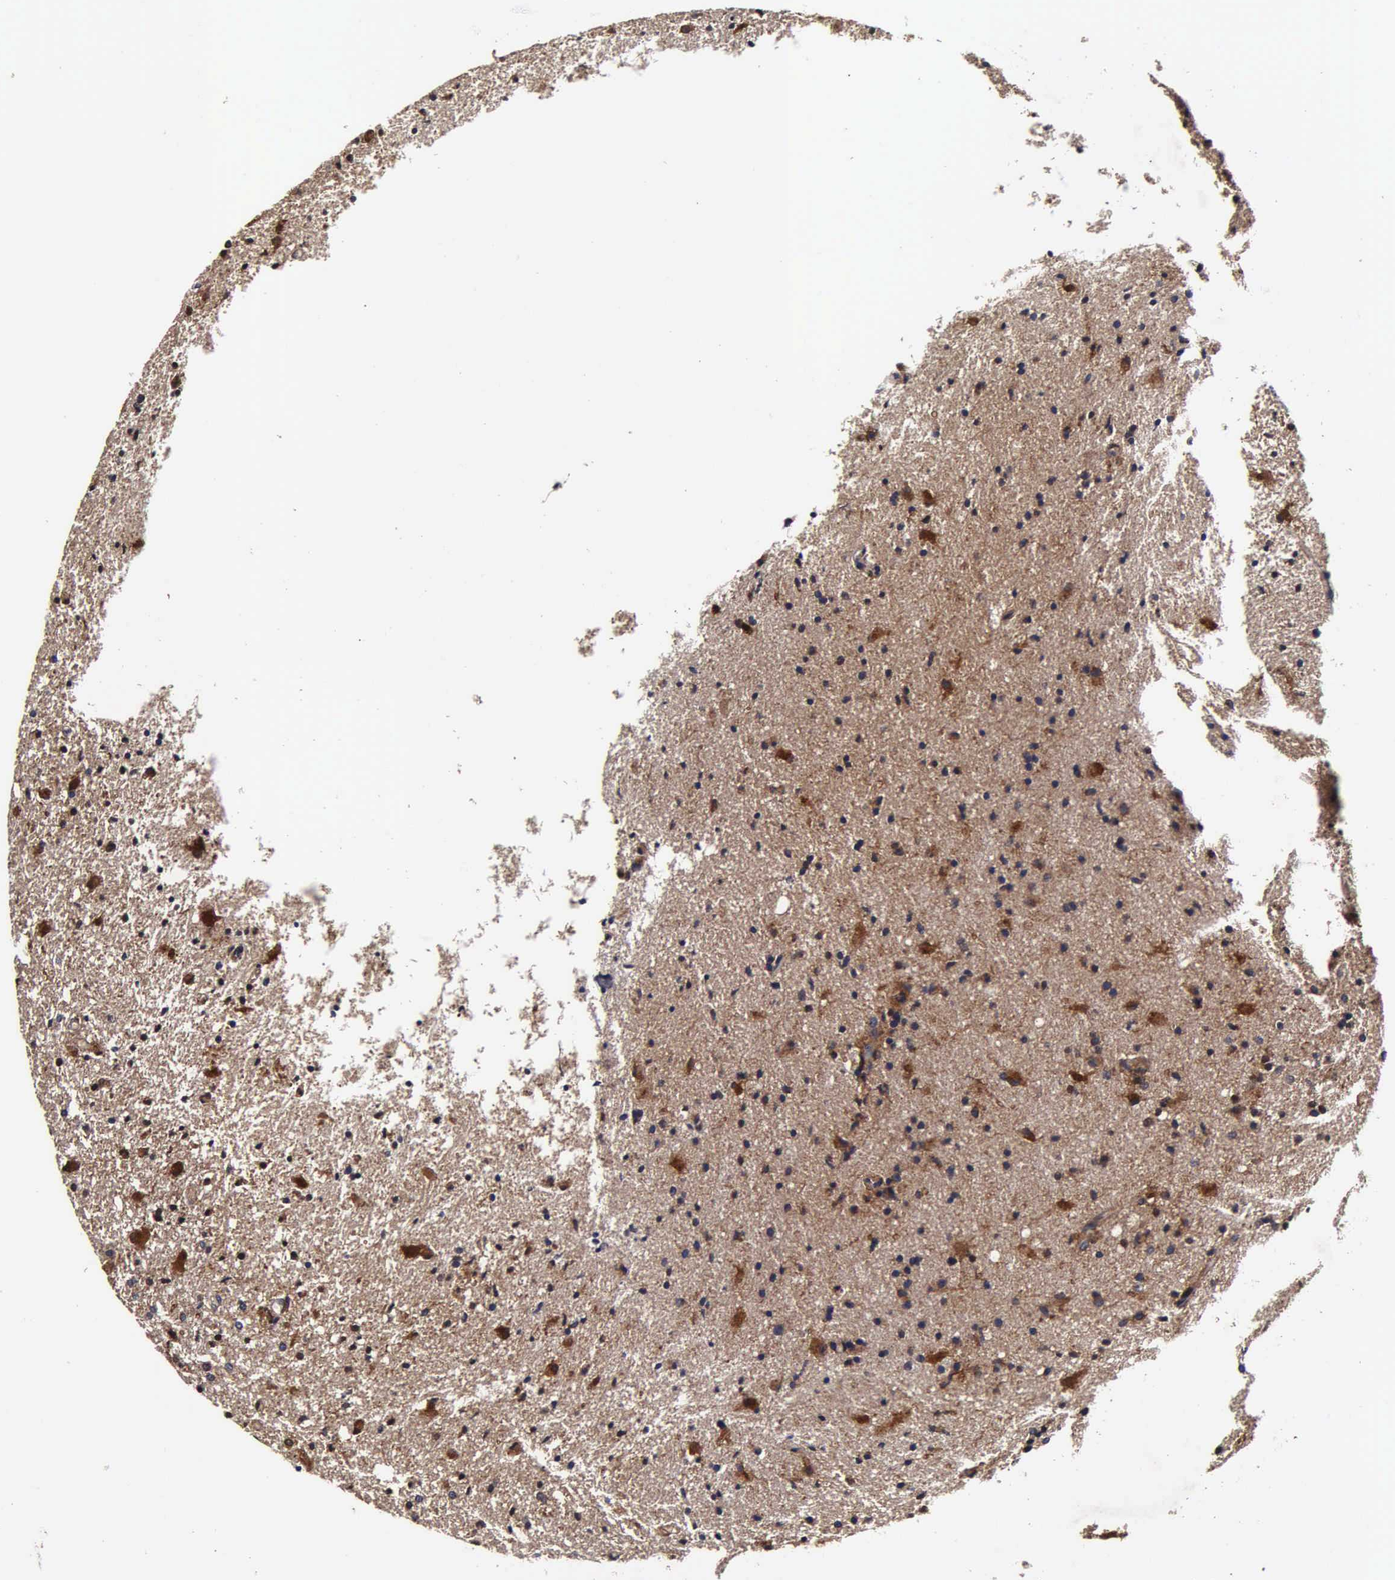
{"staining": {"intensity": "strong", "quantity": "25%-75%", "location": "cytoplasmic/membranous"}, "tissue": "glioma", "cell_type": "Tumor cells", "image_type": "cancer", "snomed": [{"axis": "morphology", "description": "Glioma, malignant, High grade"}, {"axis": "topography", "description": "Brain"}], "caption": "A histopathology image of human malignant glioma (high-grade) stained for a protein shows strong cytoplasmic/membranous brown staining in tumor cells.", "gene": "CST3", "patient": {"sex": "male", "age": 68}}